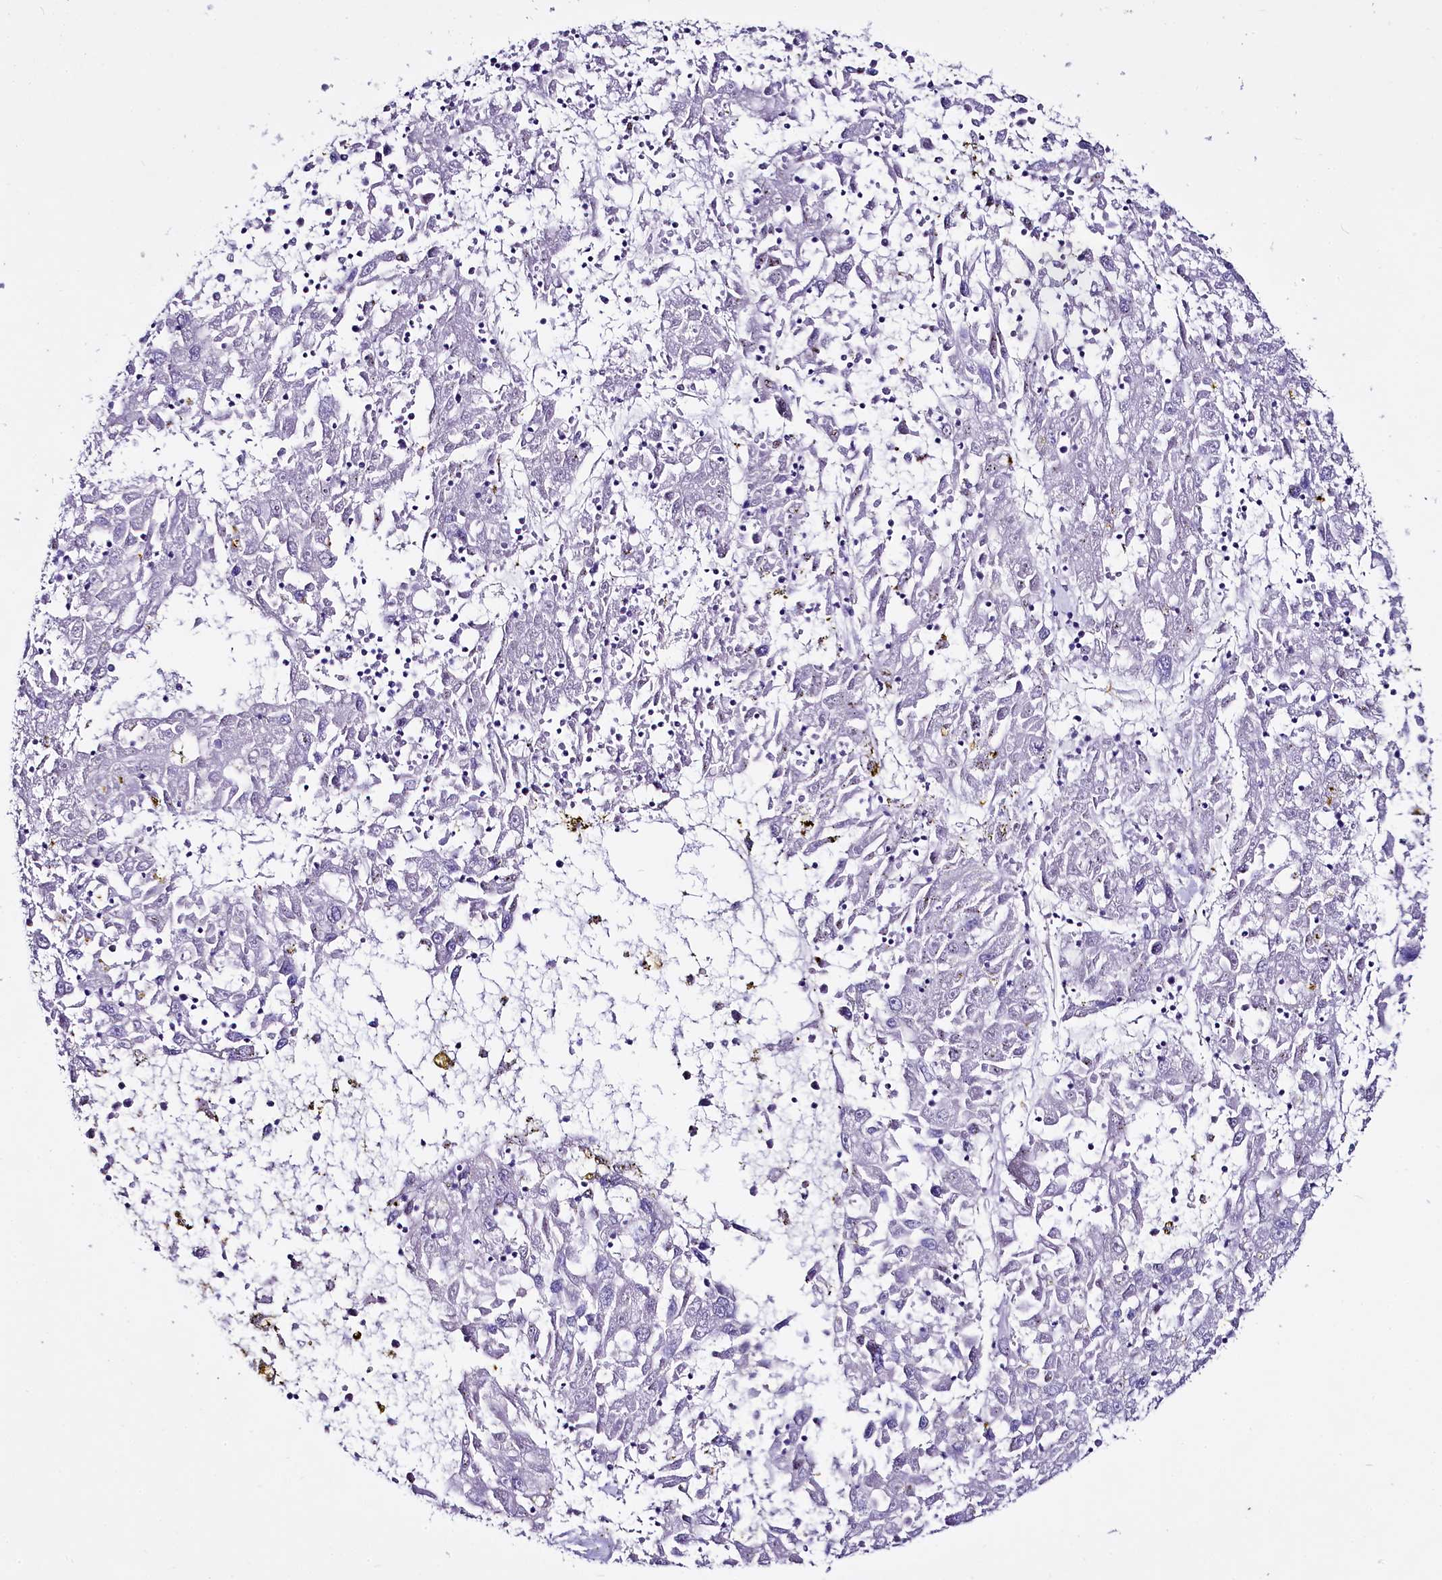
{"staining": {"intensity": "negative", "quantity": "none", "location": "none"}, "tissue": "liver cancer", "cell_type": "Tumor cells", "image_type": "cancer", "snomed": [{"axis": "morphology", "description": "Carcinoma, Hepatocellular, NOS"}, {"axis": "topography", "description": "Liver"}], "caption": "DAB (3,3'-diaminobenzidine) immunohistochemical staining of liver cancer (hepatocellular carcinoma) shows no significant staining in tumor cells. The staining is performed using DAB brown chromogen with nuclei counter-stained in using hematoxylin.", "gene": "STXBP1", "patient": {"sex": "male", "age": 49}}